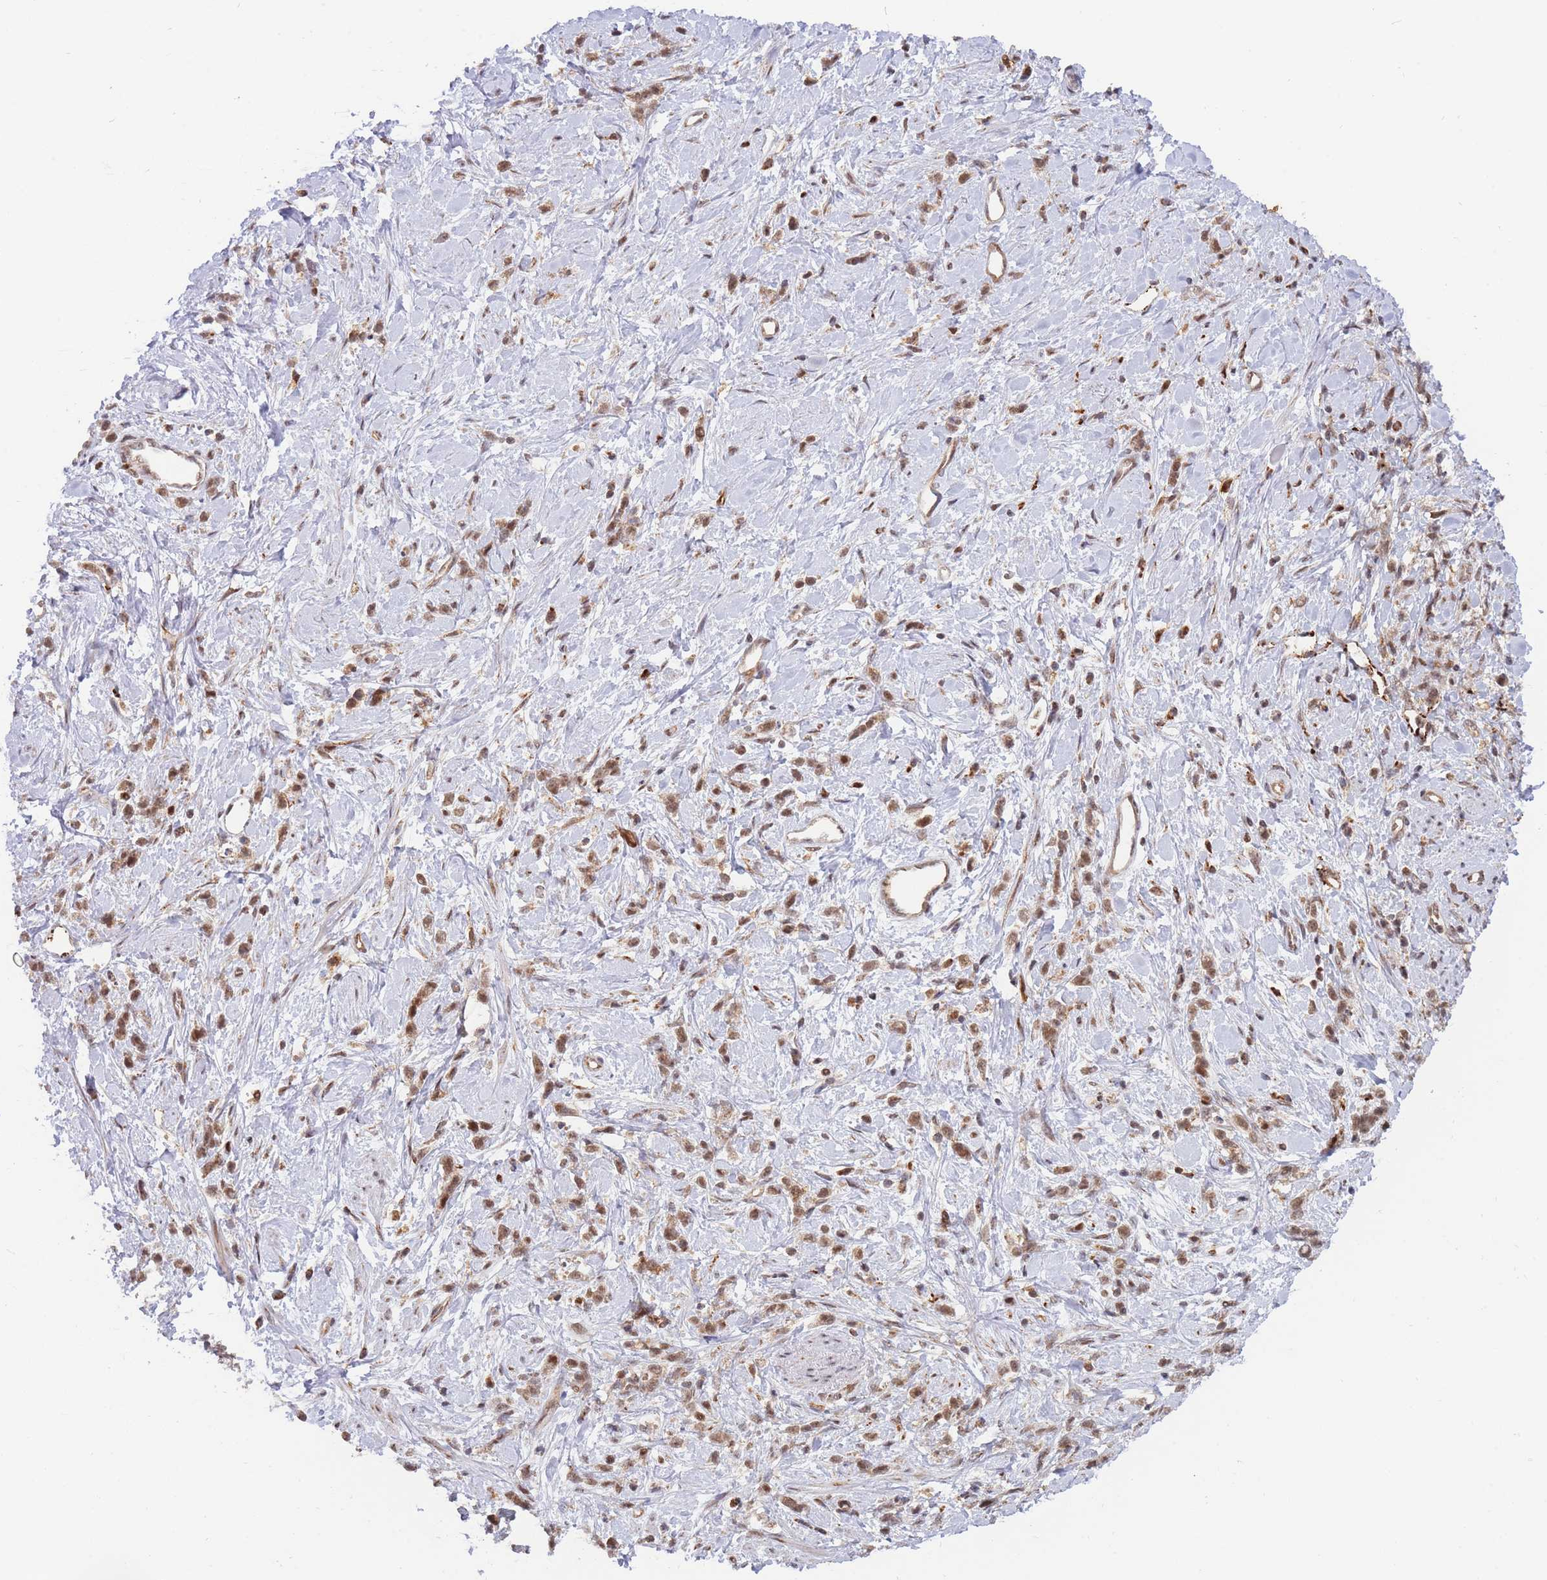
{"staining": {"intensity": "moderate", "quantity": ">75%", "location": "nuclear"}, "tissue": "stomach cancer", "cell_type": "Tumor cells", "image_type": "cancer", "snomed": [{"axis": "morphology", "description": "Adenocarcinoma, NOS"}, {"axis": "topography", "description": "Stomach"}], "caption": "A medium amount of moderate nuclear expression is identified in approximately >75% of tumor cells in stomach cancer tissue.", "gene": "BOD1L1", "patient": {"sex": "female", "age": 60}}